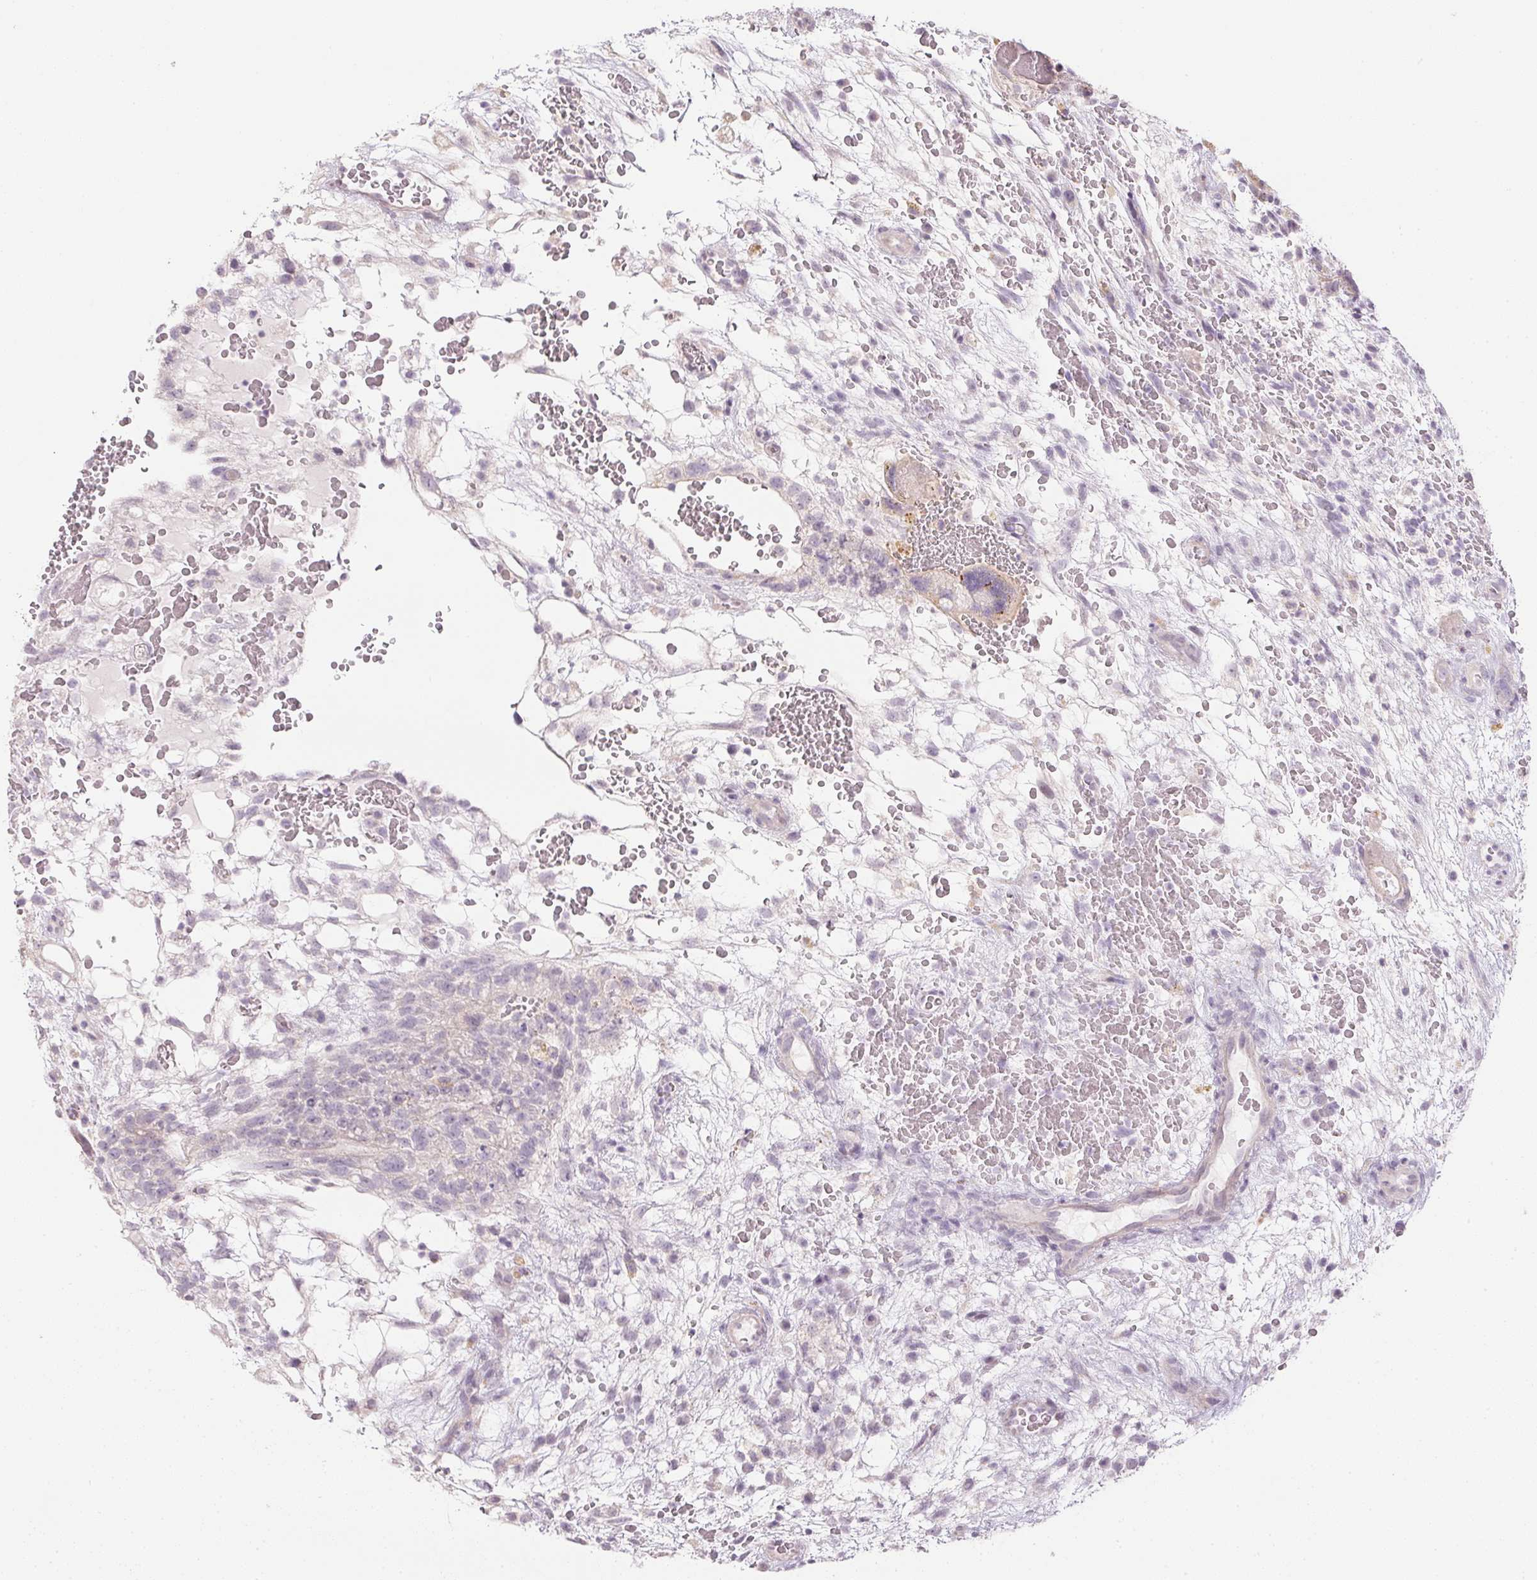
{"staining": {"intensity": "negative", "quantity": "none", "location": "none"}, "tissue": "testis cancer", "cell_type": "Tumor cells", "image_type": "cancer", "snomed": [{"axis": "morphology", "description": "Normal tissue, NOS"}, {"axis": "morphology", "description": "Carcinoma, Embryonal, NOS"}, {"axis": "topography", "description": "Testis"}], "caption": "An immunohistochemistry micrograph of testis cancer is shown. There is no staining in tumor cells of testis cancer. (Stains: DAB immunohistochemistry (IHC) with hematoxylin counter stain, Microscopy: brightfield microscopy at high magnification).", "gene": "CTCFL", "patient": {"sex": "male", "age": 32}}